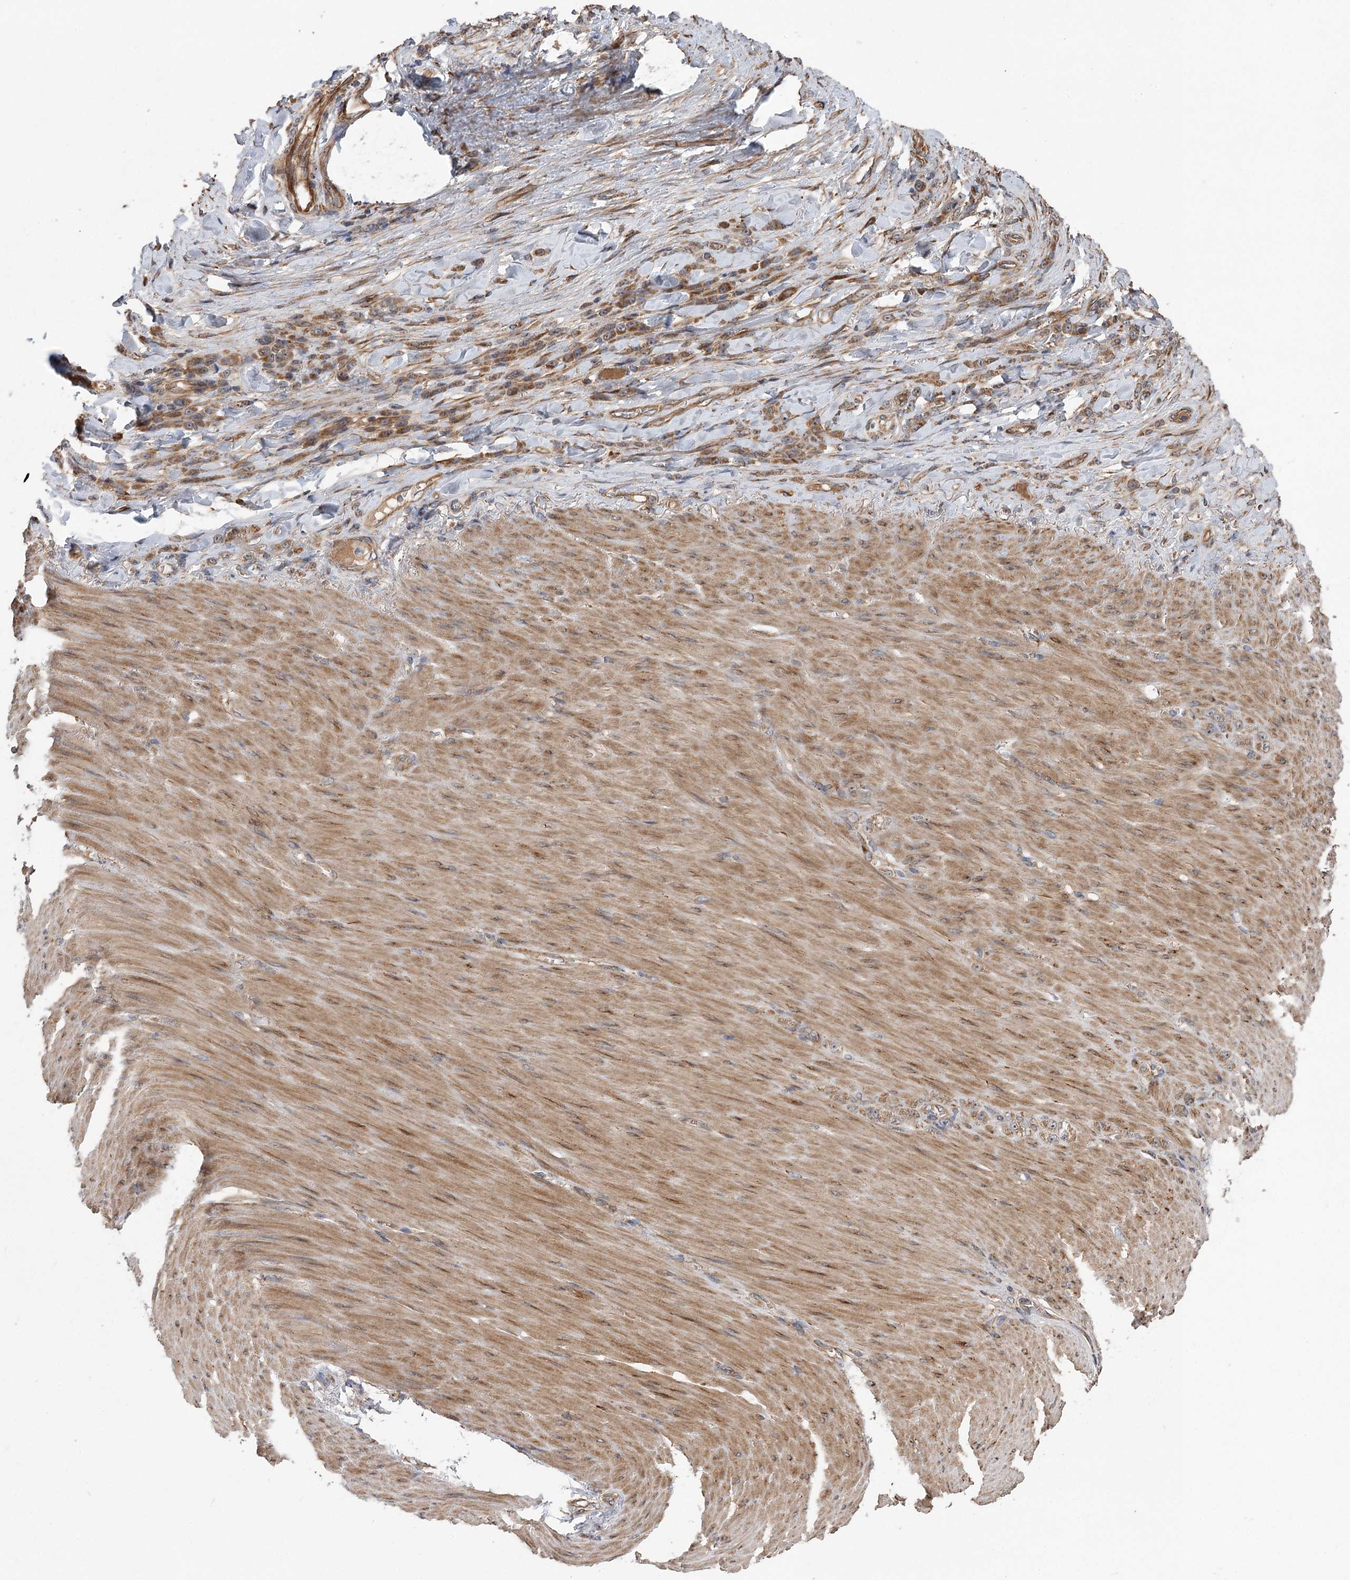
{"staining": {"intensity": "moderate", "quantity": ">75%", "location": "cytoplasmic/membranous"}, "tissue": "stomach cancer", "cell_type": "Tumor cells", "image_type": "cancer", "snomed": [{"axis": "morphology", "description": "Normal tissue, NOS"}, {"axis": "morphology", "description": "Adenocarcinoma, NOS"}, {"axis": "topography", "description": "Stomach"}], "caption": "This image reveals immunohistochemistry (IHC) staining of human stomach cancer, with medium moderate cytoplasmic/membranous positivity in approximately >75% of tumor cells.", "gene": "RWDD4", "patient": {"sex": "male", "age": 82}}